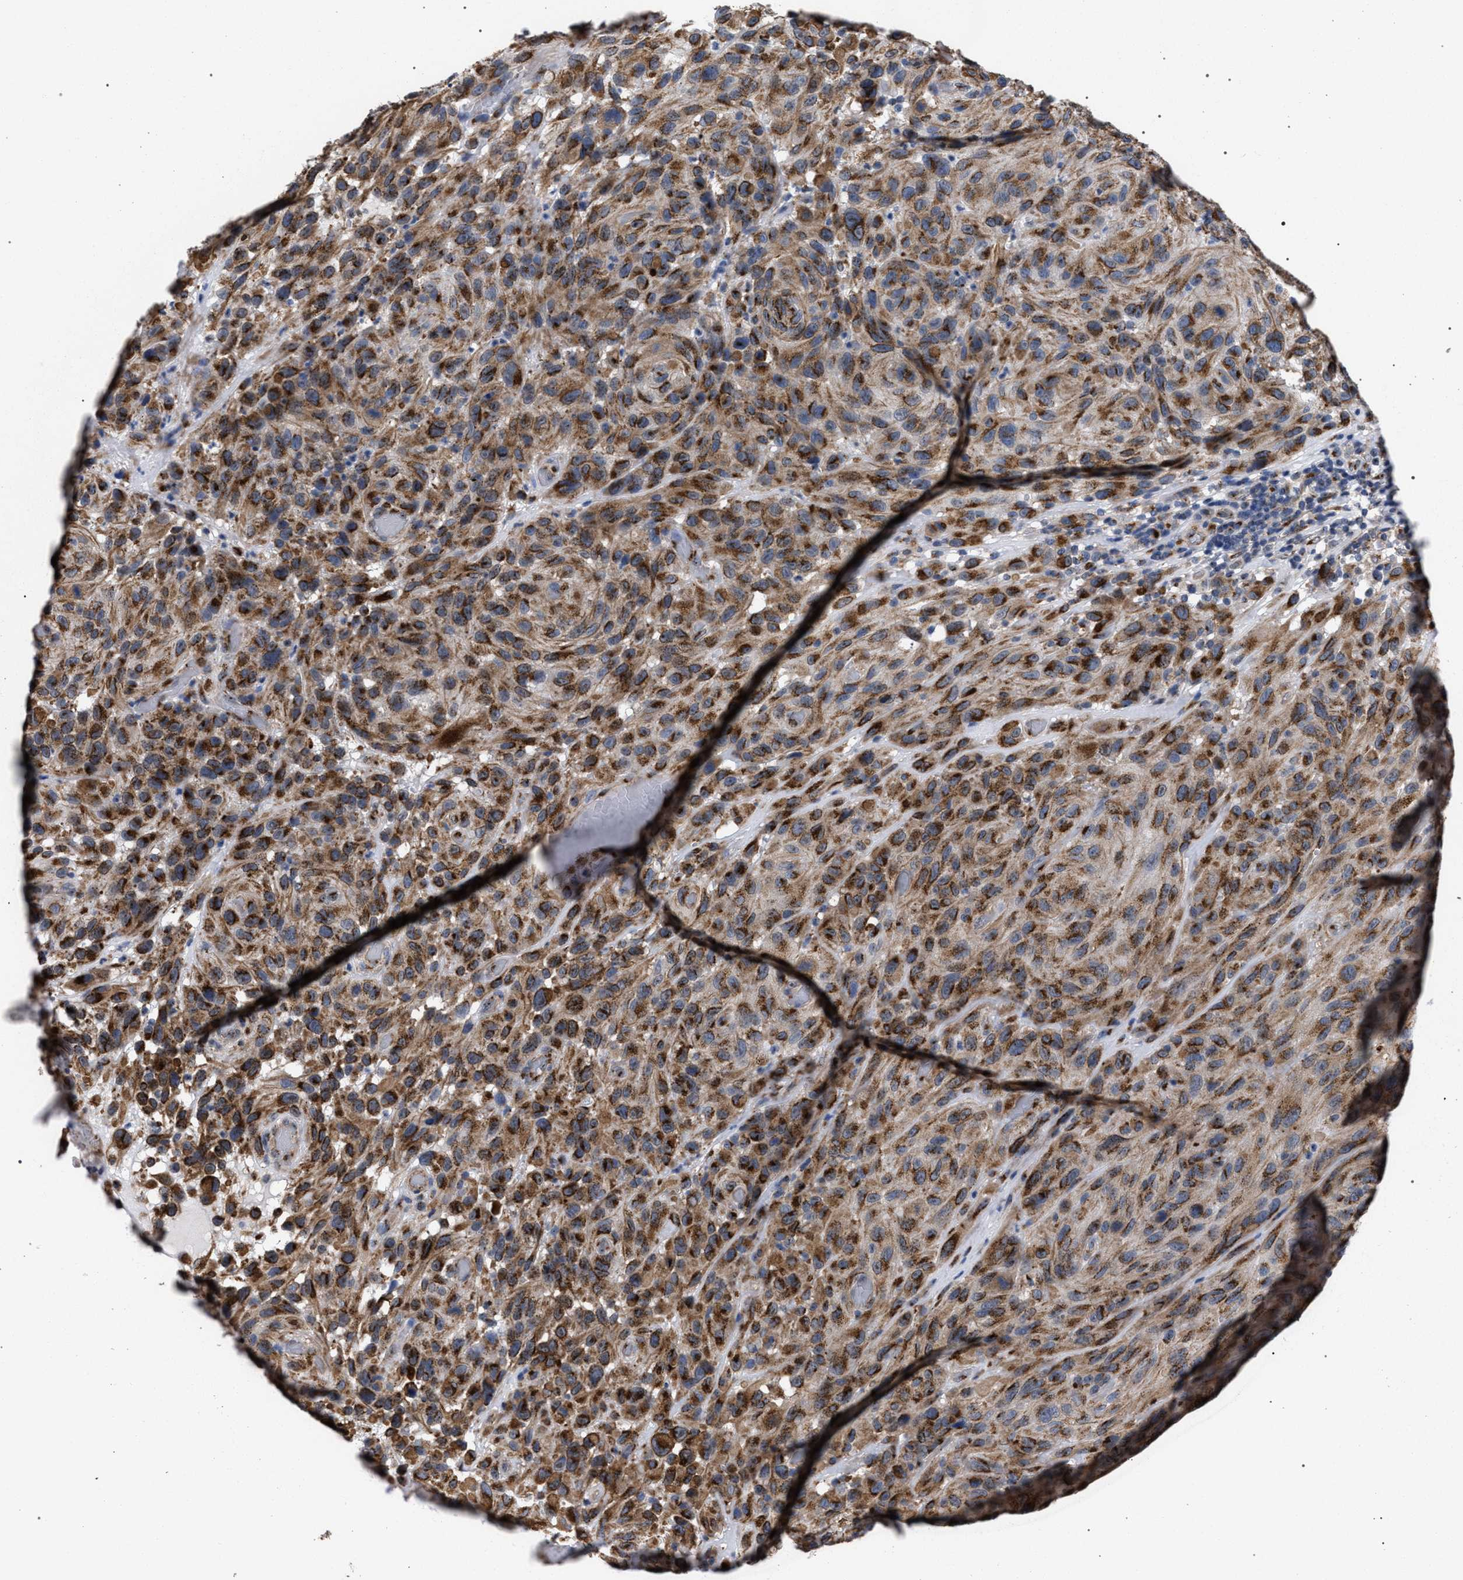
{"staining": {"intensity": "strong", "quantity": ">75%", "location": "cytoplasmic/membranous"}, "tissue": "melanoma", "cell_type": "Tumor cells", "image_type": "cancer", "snomed": [{"axis": "morphology", "description": "Malignant melanoma, NOS"}, {"axis": "topography", "description": "Skin"}], "caption": "Protein staining reveals strong cytoplasmic/membranous positivity in about >75% of tumor cells in melanoma. (Brightfield microscopy of DAB IHC at high magnification).", "gene": "GOLGA2", "patient": {"sex": "male", "age": 66}}